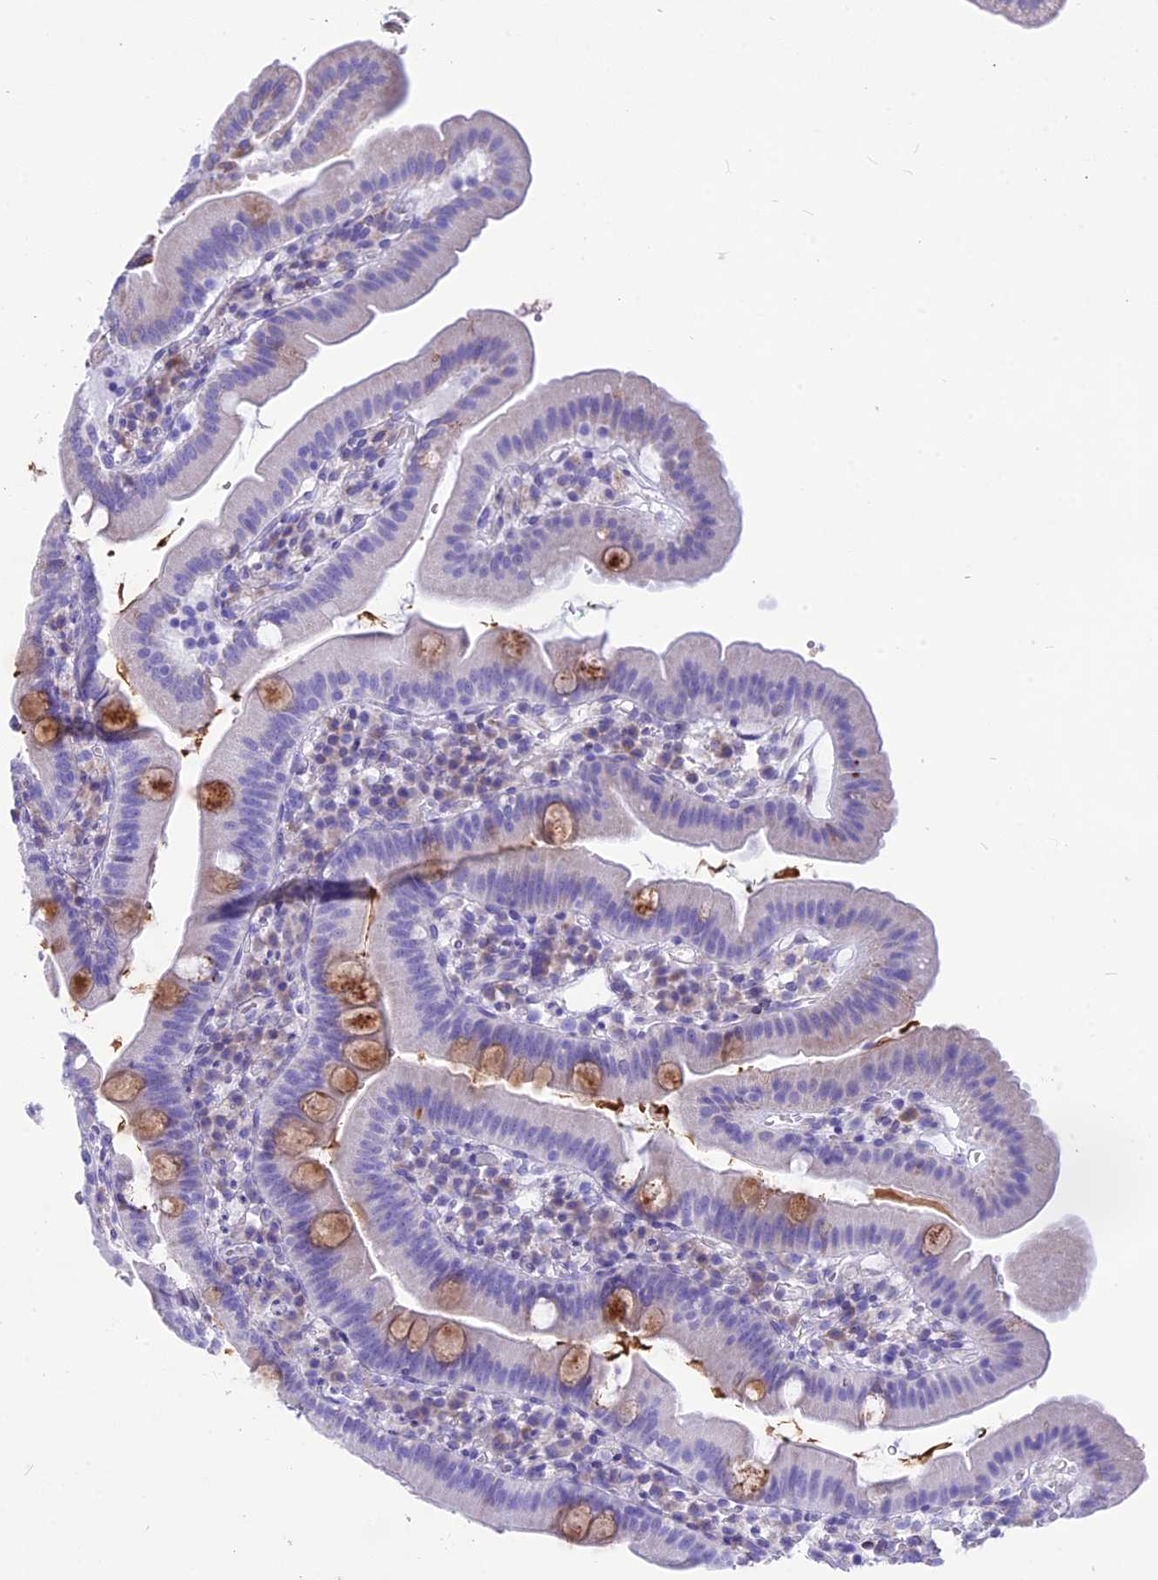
{"staining": {"intensity": "moderate", "quantity": "<25%", "location": "cytoplasmic/membranous"}, "tissue": "duodenum", "cell_type": "Glandular cells", "image_type": "normal", "snomed": [{"axis": "morphology", "description": "Normal tissue, NOS"}, {"axis": "topography", "description": "Duodenum"}], "caption": "Approximately <25% of glandular cells in normal duodenum display moderate cytoplasmic/membranous protein positivity as visualized by brown immunohistochemical staining.", "gene": "DOC2B", "patient": {"sex": "female", "age": 67}}